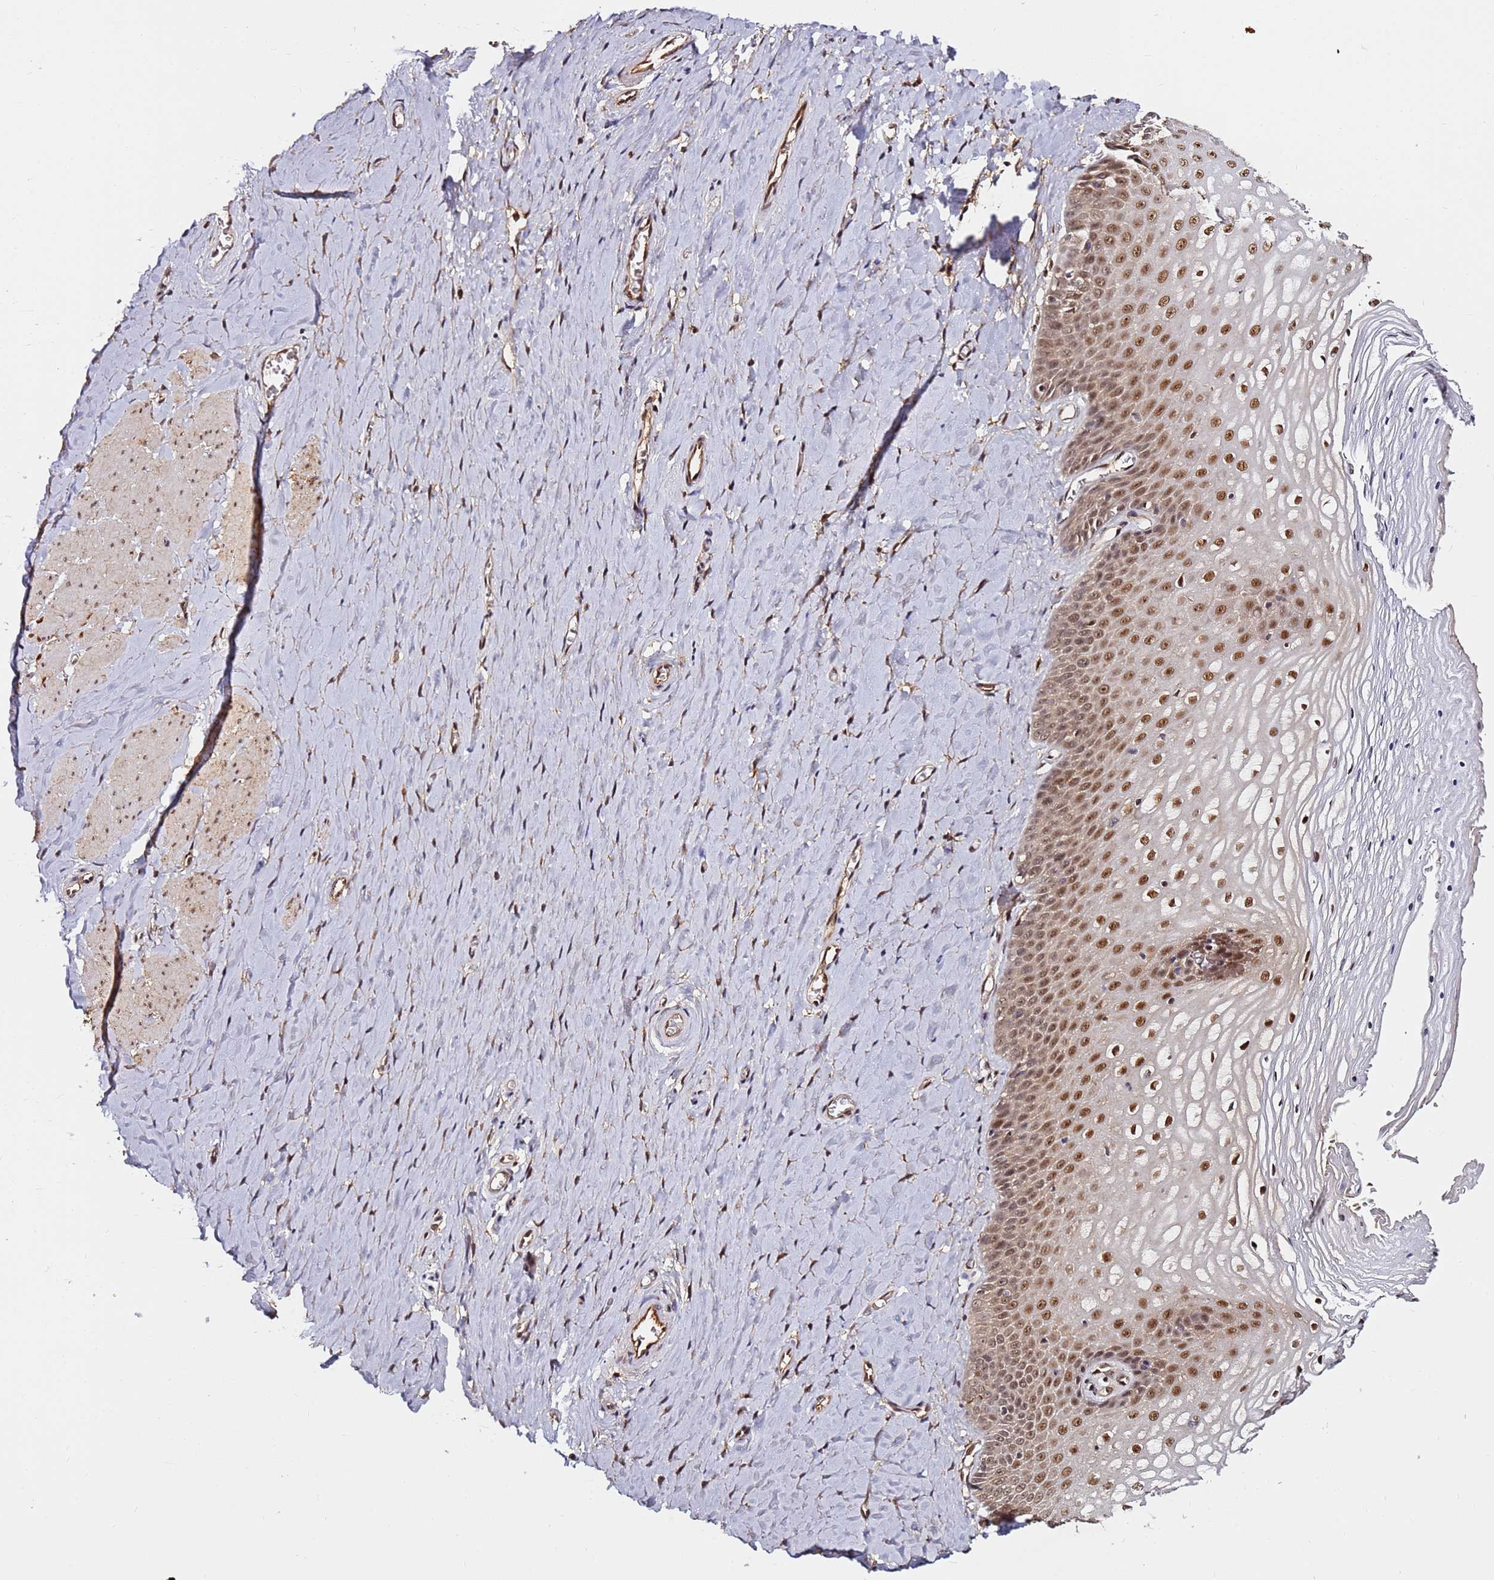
{"staining": {"intensity": "moderate", "quantity": ">75%", "location": "nuclear"}, "tissue": "vagina", "cell_type": "Squamous epithelial cells", "image_type": "normal", "snomed": [{"axis": "morphology", "description": "Normal tissue, NOS"}, {"axis": "topography", "description": "Vagina"}], "caption": "DAB (3,3'-diaminobenzidine) immunohistochemical staining of normal vagina reveals moderate nuclear protein staining in approximately >75% of squamous epithelial cells.", "gene": "RGS18", "patient": {"sex": "female", "age": 65}}